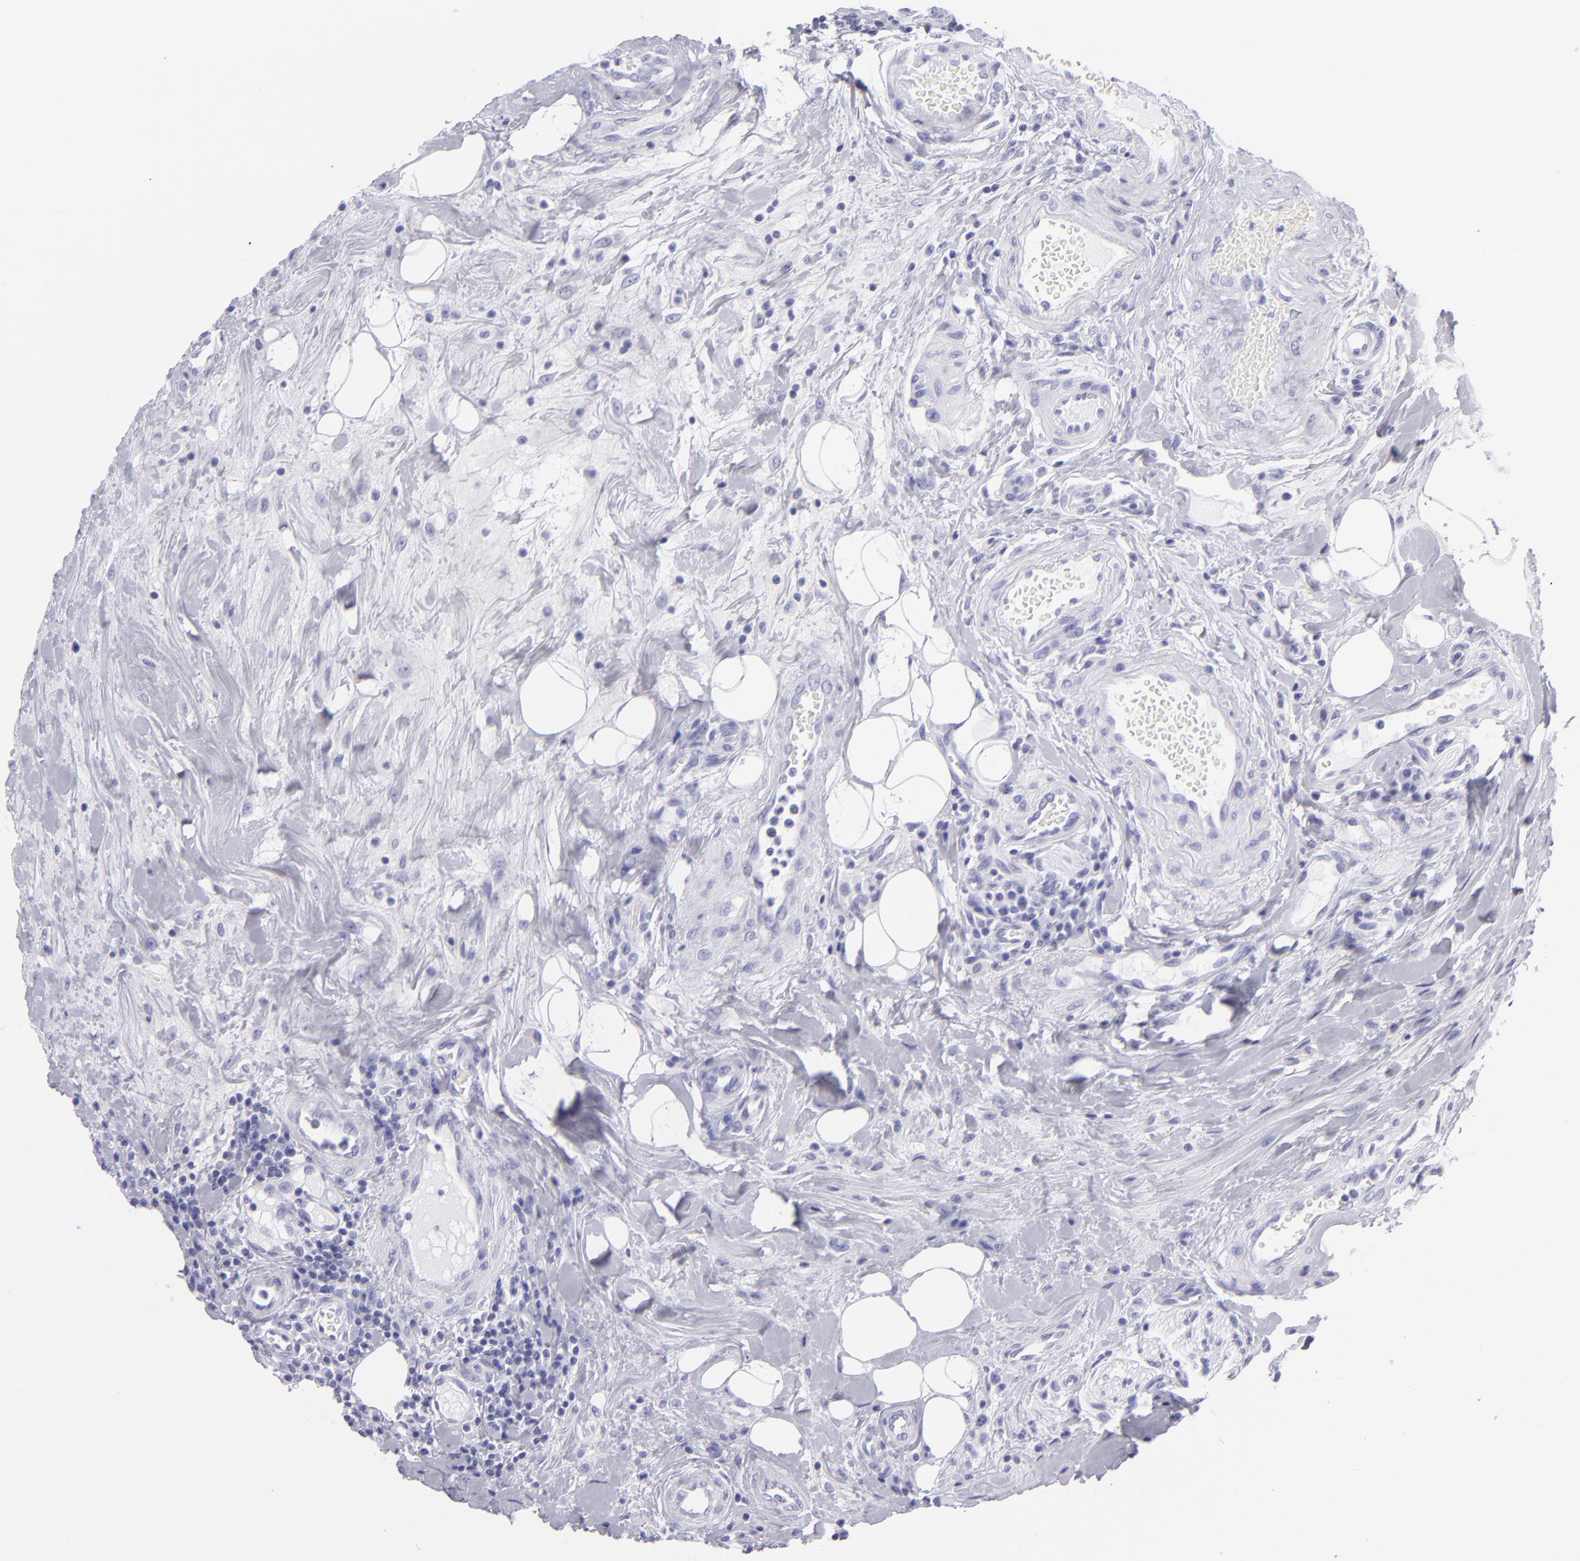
{"staining": {"intensity": "negative", "quantity": "none", "location": "none"}, "tissue": "colorectal cancer", "cell_type": "Tumor cells", "image_type": "cancer", "snomed": [{"axis": "morphology", "description": "Adenocarcinoma, NOS"}, {"axis": "topography", "description": "Colon"}], "caption": "Immunohistochemical staining of colorectal cancer shows no significant staining in tumor cells.", "gene": "PVALB", "patient": {"sex": "male", "age": 54}}